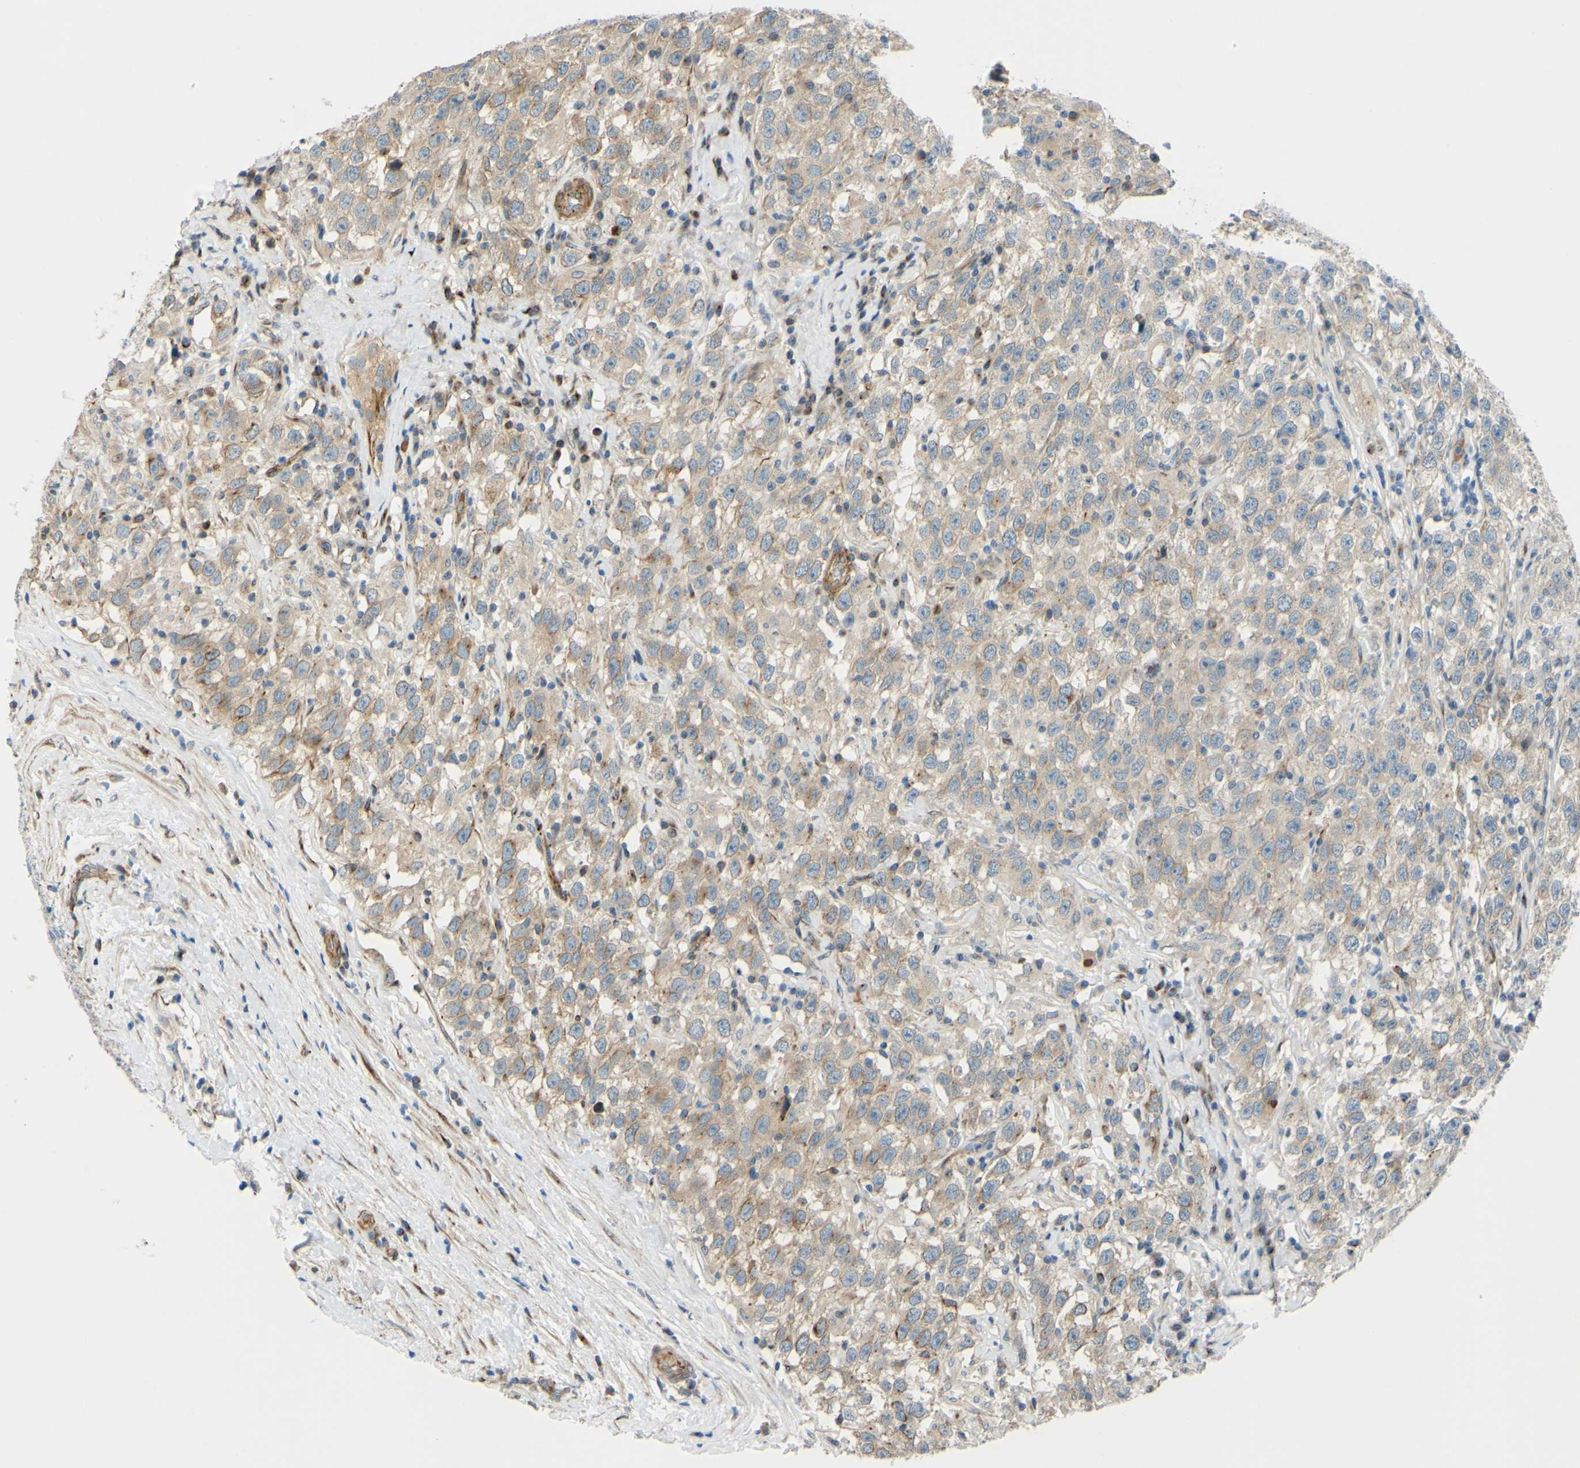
{"staining": {"intensity": "weak", "quantity": ">75%", "location": "cytoplasmic/membranous"}, "tissue": "testis cancer", "cell_type": "Tumor cells", "image_type": "cancer", "snomed": [{"axis": "morphology", "description": "Seminoma, NOS"}, {"axis": "topography", "description": "Testis"}], "caption": "High-magnification brightfield microscopy of seminoma (testis) stained with DAB (3,3'-diaminobenzidine) (brown) and counterstained with hematoxylin (blue). tumor cells exhibit weak cytoplasmic/membranous expression is identified in about>75% of cells. The protein is stained brown, and the nuclei are stained in blue (DAB (3,3'-diaminobenzidine) IHC with brightfield microscopy, high magnification).", "gene": "ARHGAP1", "patient": {"sex": "male", "age": 41}}